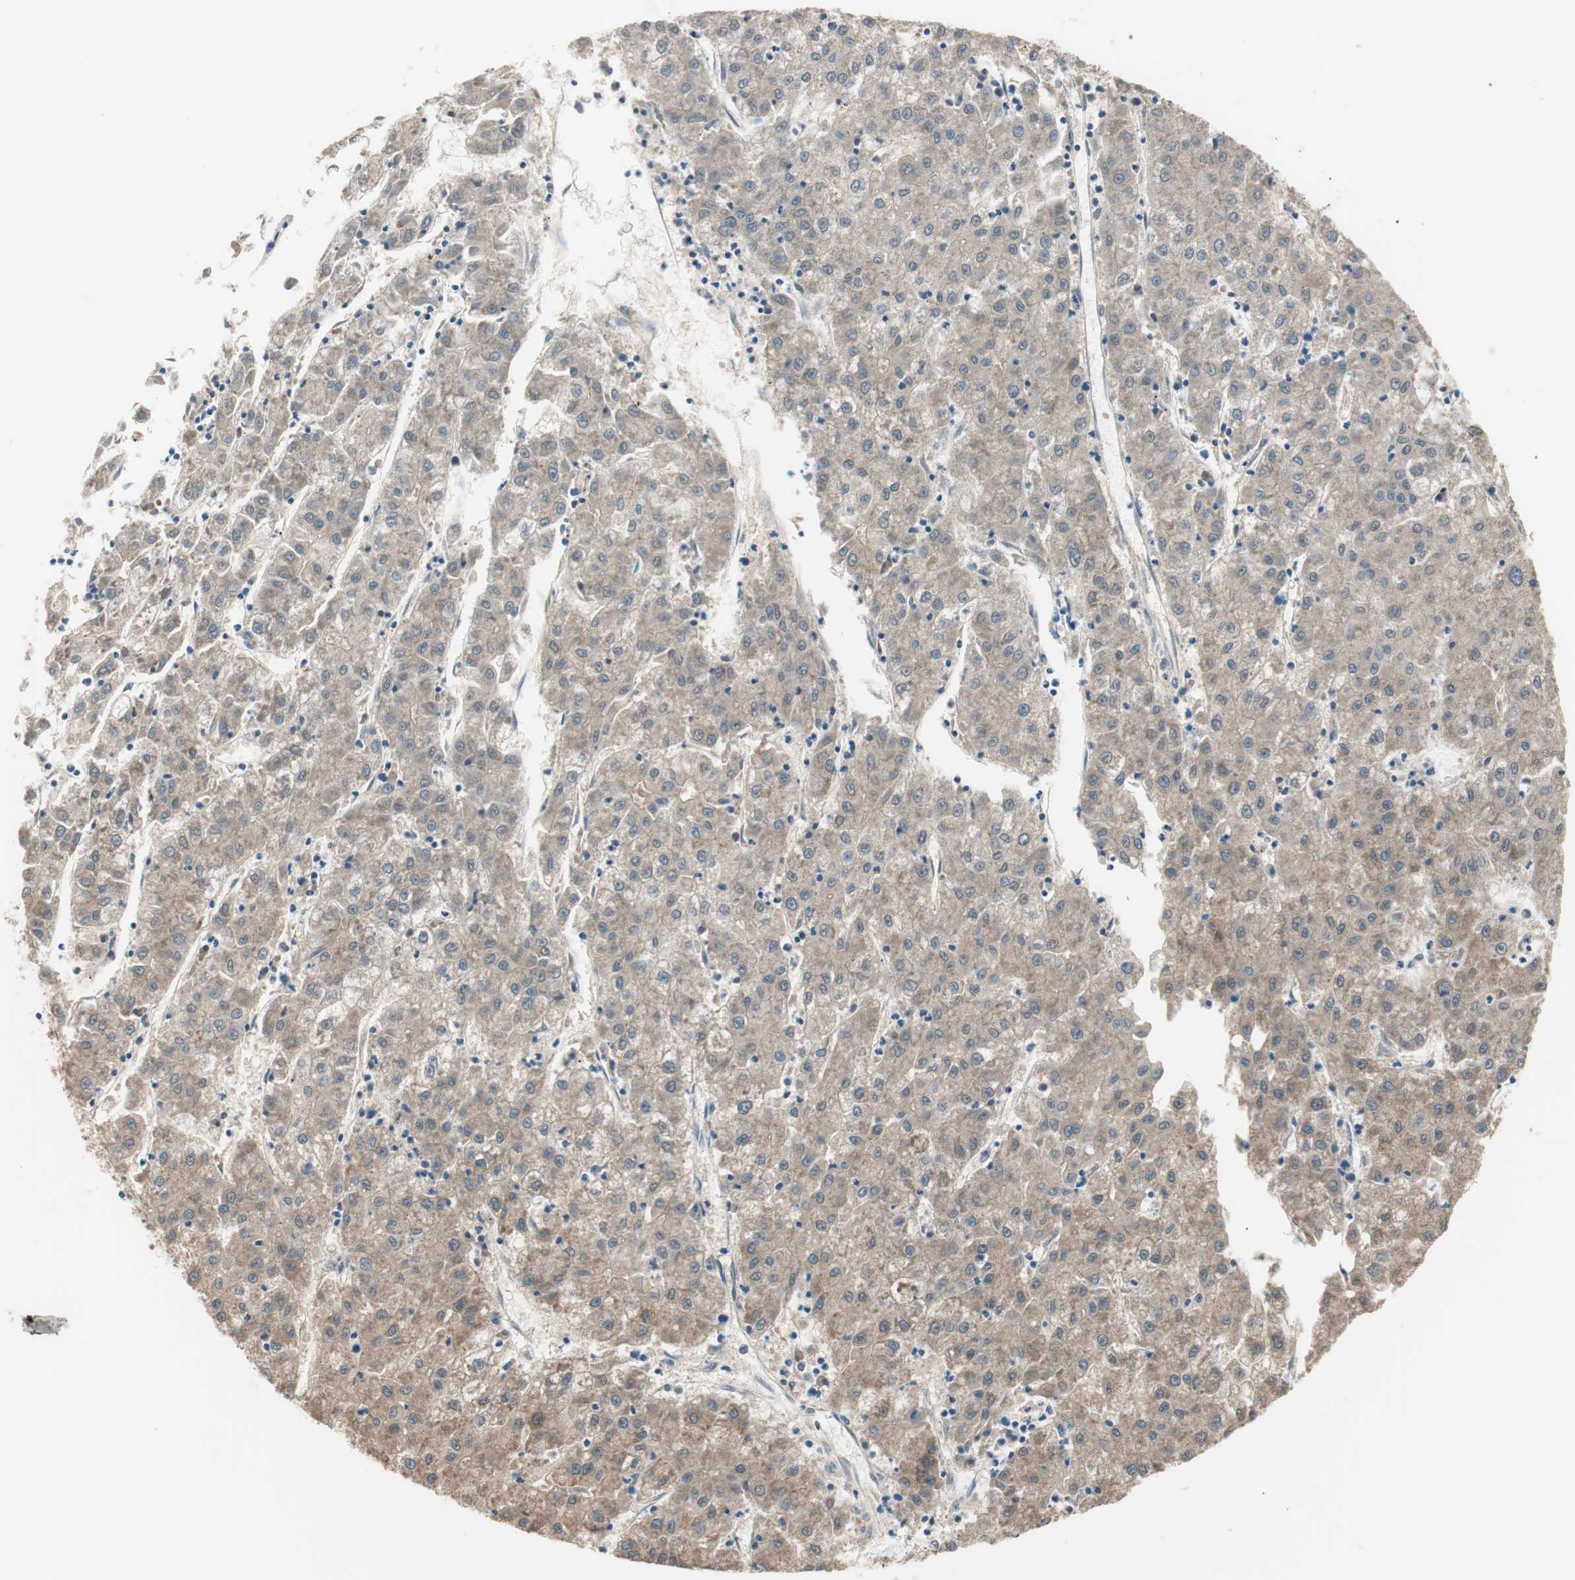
{"staining": {"intensity": "weak", "quantity": ">75%", "location": "cytoplasmic/membranous"}, "tissue": "liver cancer", "cell_type": "Tumor cells", "image_type": "cancer", "snomed": [{"axis": "morphology", "description": "Carcinoma, Hepatocellular, NOS"}, {"axis": "topography", "description": "Liver"}], "caption": "Human hepatocellular carcinoma (liver) stained with a brown dye shows weak cytoplasmic/membranous positive staining in about >75% of tumor cells.", "gene": "KHK", "patient": {"sex": "male", "age": 72}}